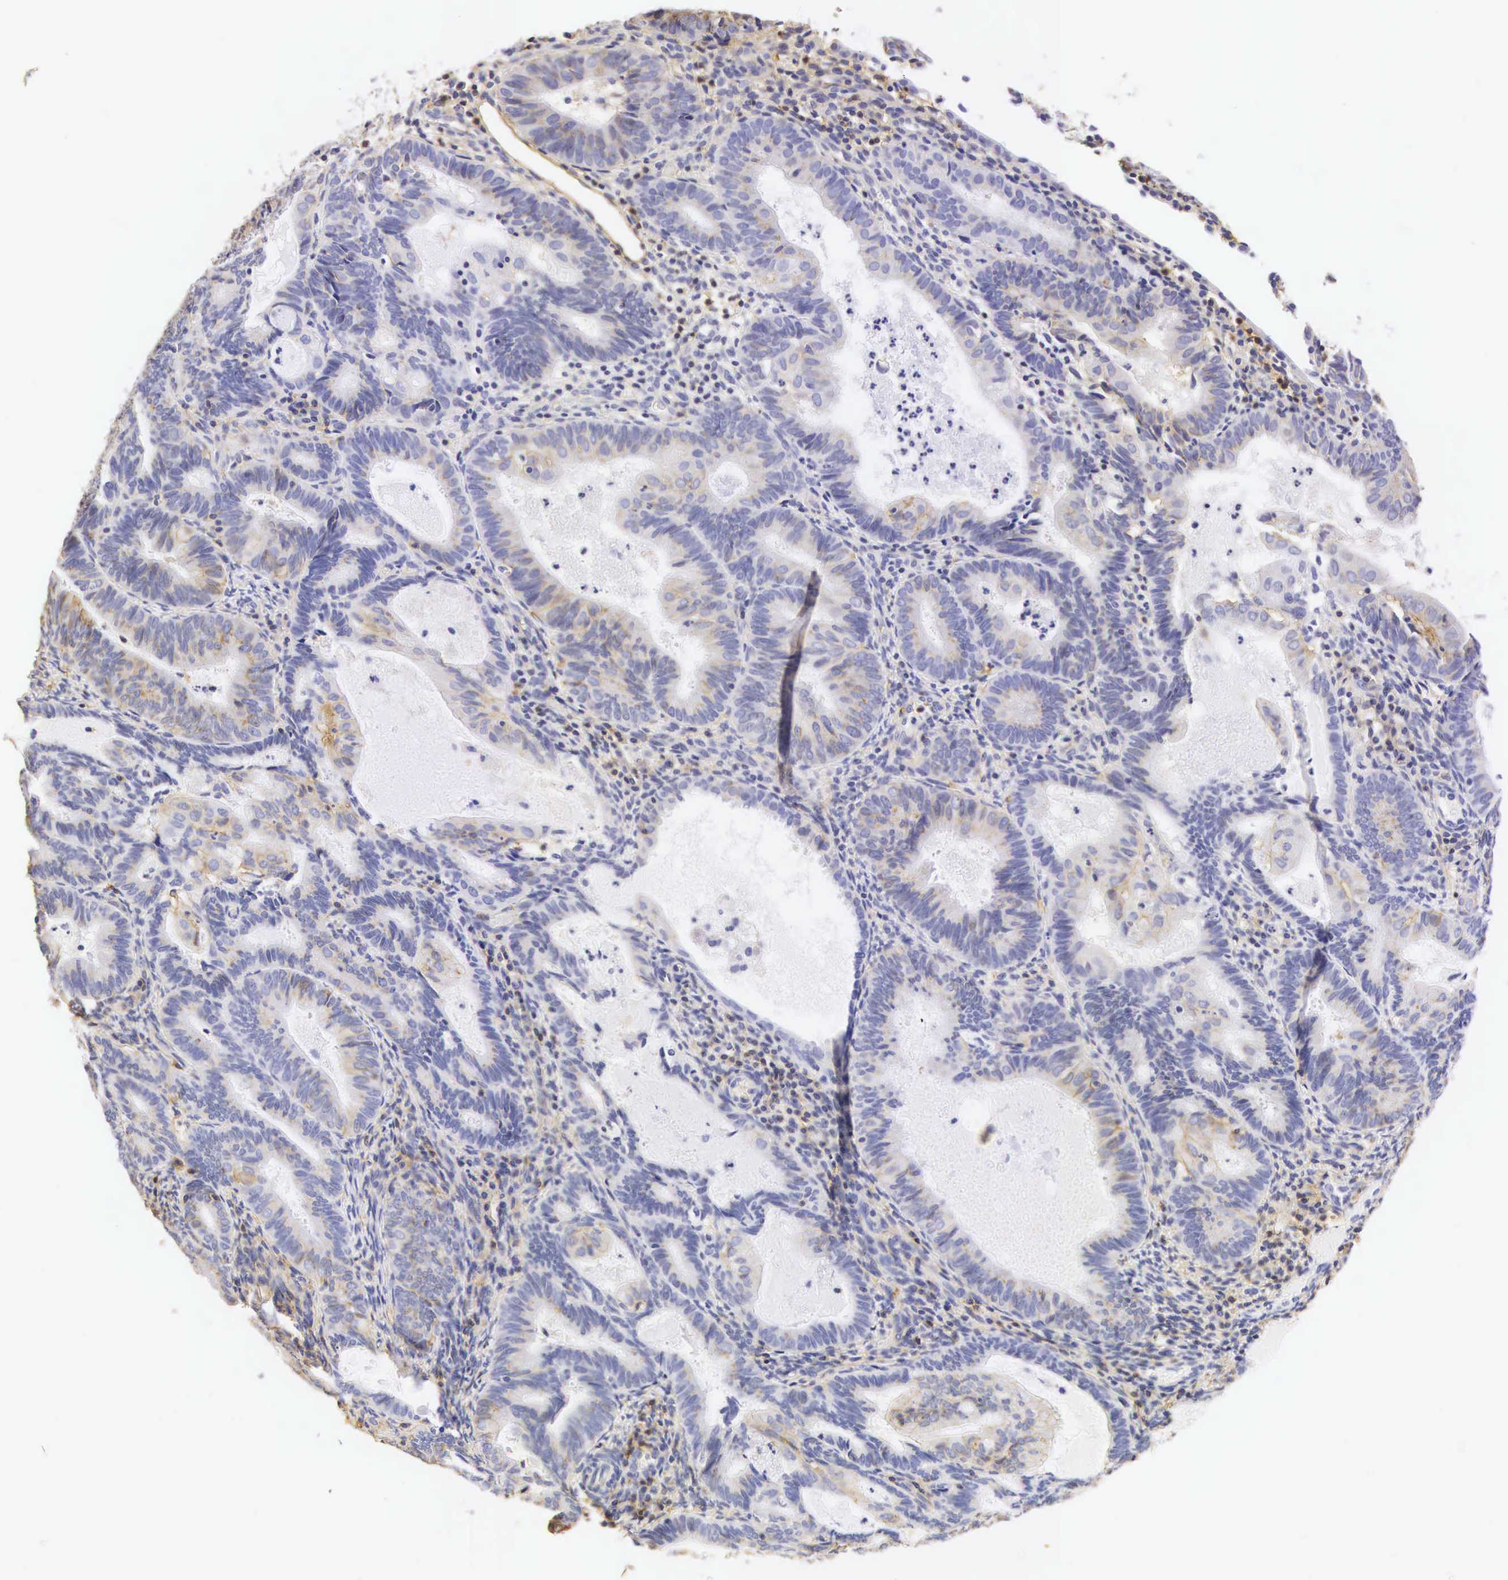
{"staining": {"intensity": "weak", "quantity": "<25%", "location": "cytoplasmic/membranous"}, "tissue": "endometrial cancer", "cell_type": "Tumor cells", "image_type": "cancer", "snomed": [{"axis": "morphology", "description": "Adenocarcinoma, NOS"}, {"axis": "topography", "description": "Endometrium"}], "caption": "Human endometrial adenocarcinoma stained for a protein using immunohistochemistry exhibits no positivity in tumor cells.", "gene": "CD99", "patient": {"sex": "female", "age": 63}}